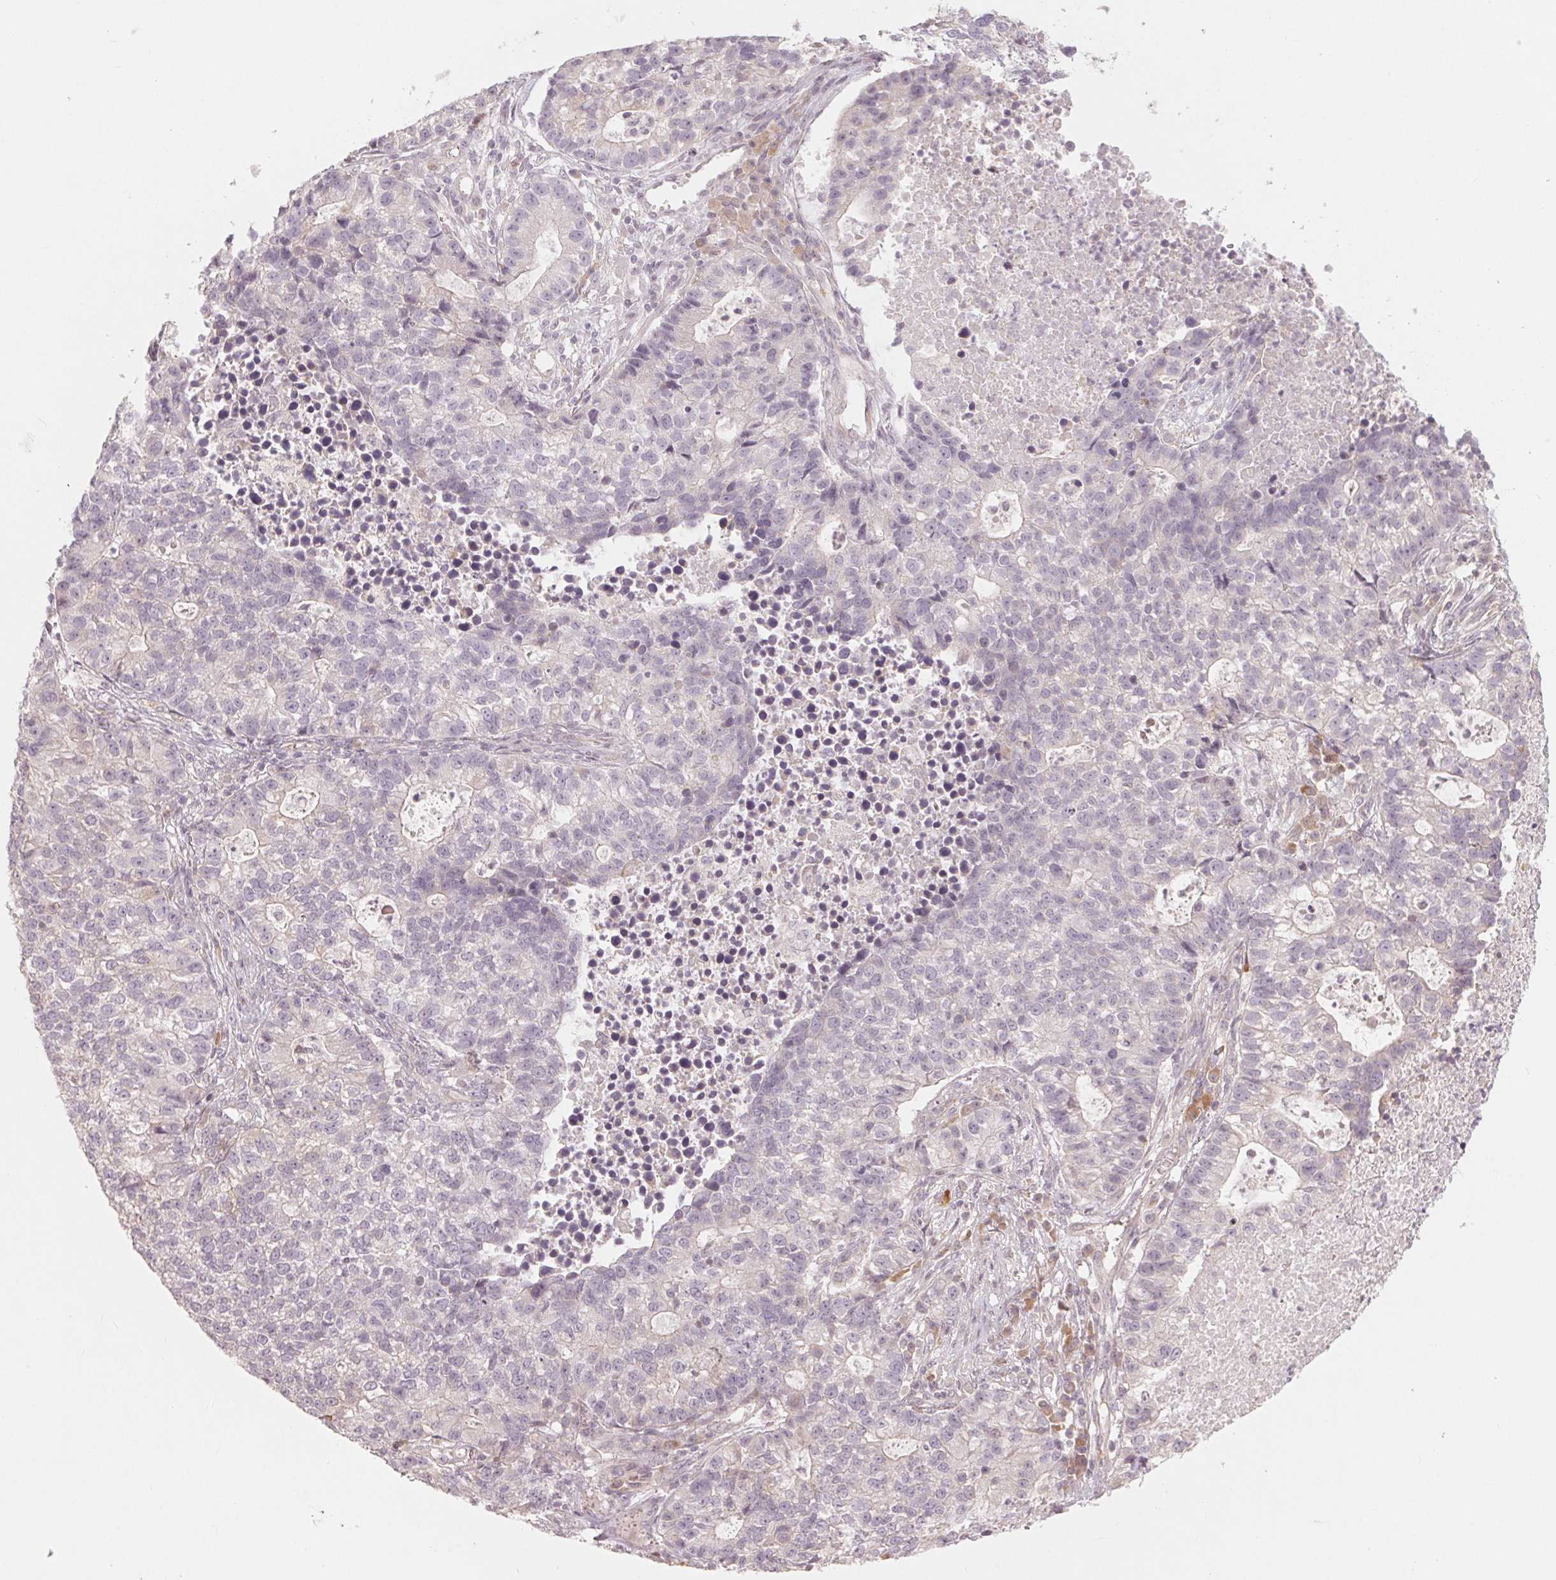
{"staining": {"intensity": "negative", "quantity": "none", "location": "none"}, "tissue": "lung cancer", "cell_type": "Tumor cells", "image_type": "cancer", "snomed": [{"axis": "morphology", "description": "Adenocarcinoma, NOS"}, {"axis": "topography", "description": "Lung"}], "caption": "Immunohistochemical staining of lung adenocarcinoma exhibits no significant staining in tumor cells. The staining is performed using DAB (3,3'-diaminobenzidine) brown chromogen with nuclei counter-stained in using hematoxylin.", "gene": "DENND2C", "patient": {"sex": "male", "age": 57}}